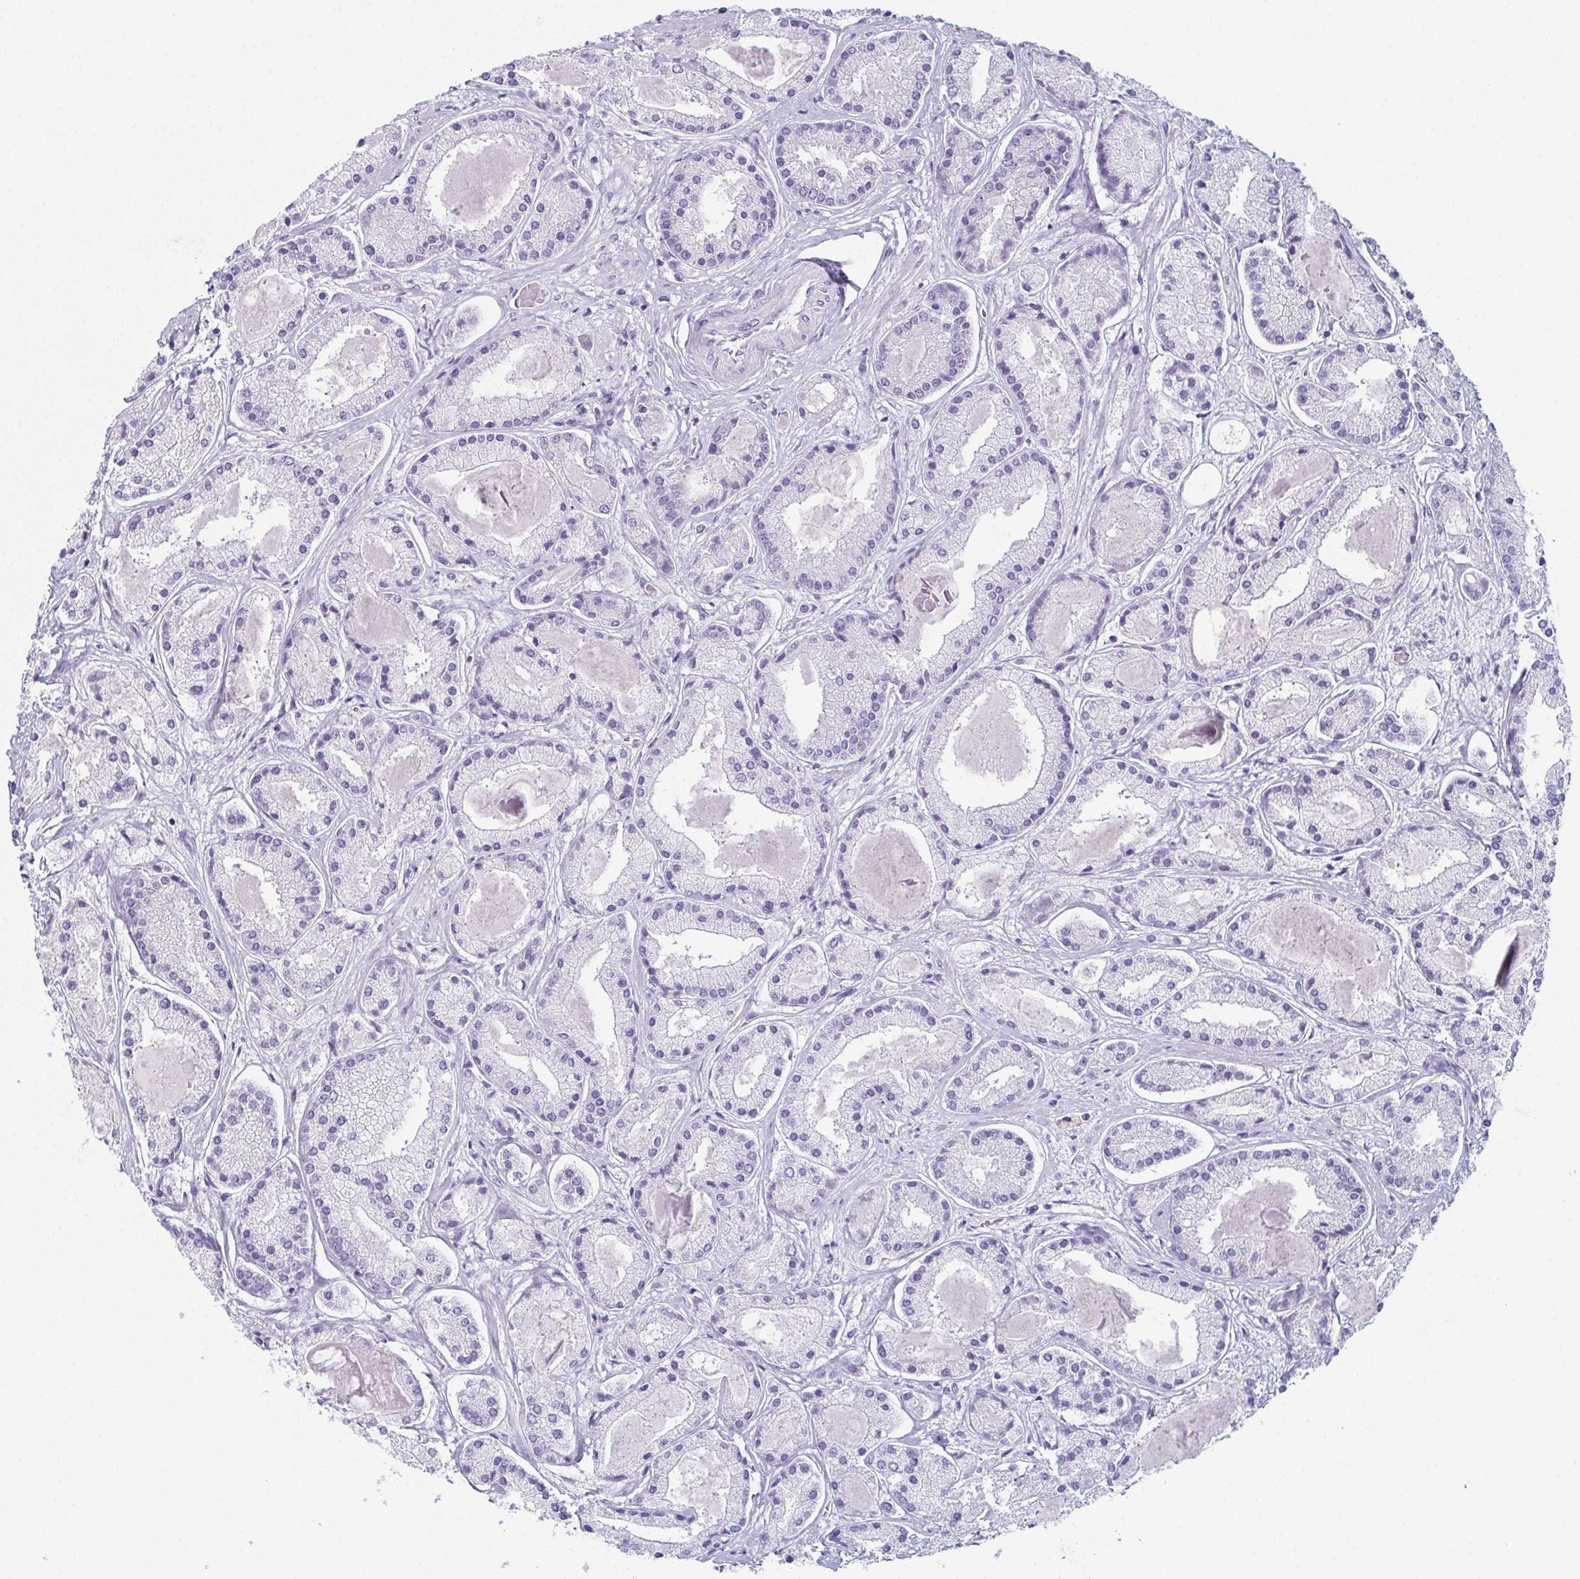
{"staining": {"intensity": "negative", "quantity": "none", "location": "none"}, "tissue": "prostate cancer", "cell_type": "Tumor cells", "image_type": "cancer", "snomed": [{"axis": "morphology", "description": "Adenocarcinoma, High grade"}, {"axis": "topography", "description": "Prostate"}], "caption": "Tumor cells show no significant protein expression in prostate cancer.", "gene": "ENKUR", "patient": {"sex": "male", "age": 67}}